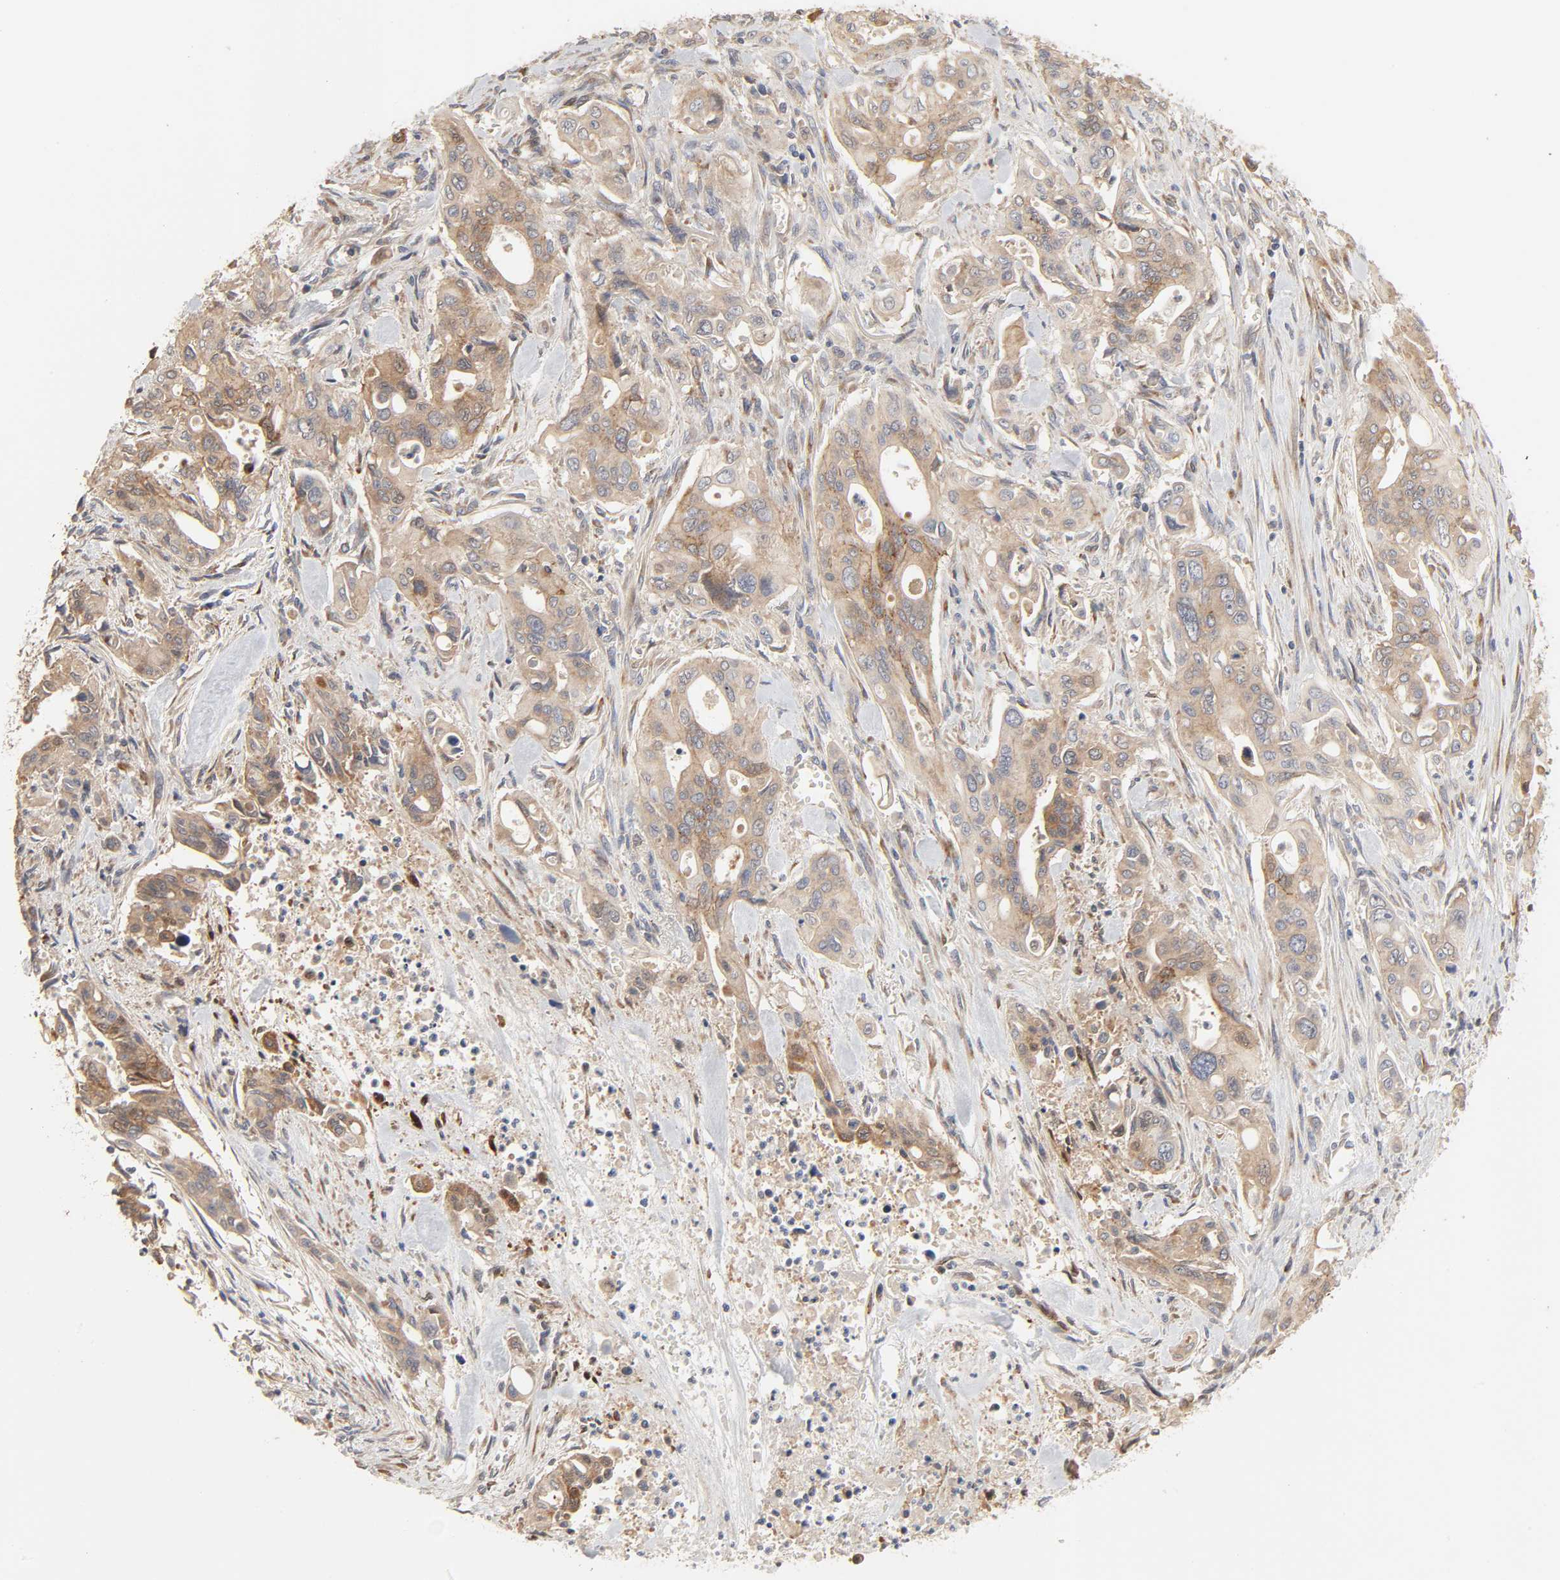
{"staining": {"intensity": "weak", "quantity": ">75%", "location": "cytoplasmic/membranous"}, "tissue": "pancreatic cancer", "cell_type": "Tumor cells", "image_type": "cancer", "snomed": [{"axis": "morphology", "description": "Adenocarcinoma, NOS"}, {"axis": "topography", "description": "Pancreas"}], "caption": "Pancreatic adenocarcinoma was stained to show a protein in brown. There is low levels of weak cytoplasmic/membranous expression in about >75% of tumor cells.", "gene": "NDRG2", "patient": {"sex": "male", "age": 77}}